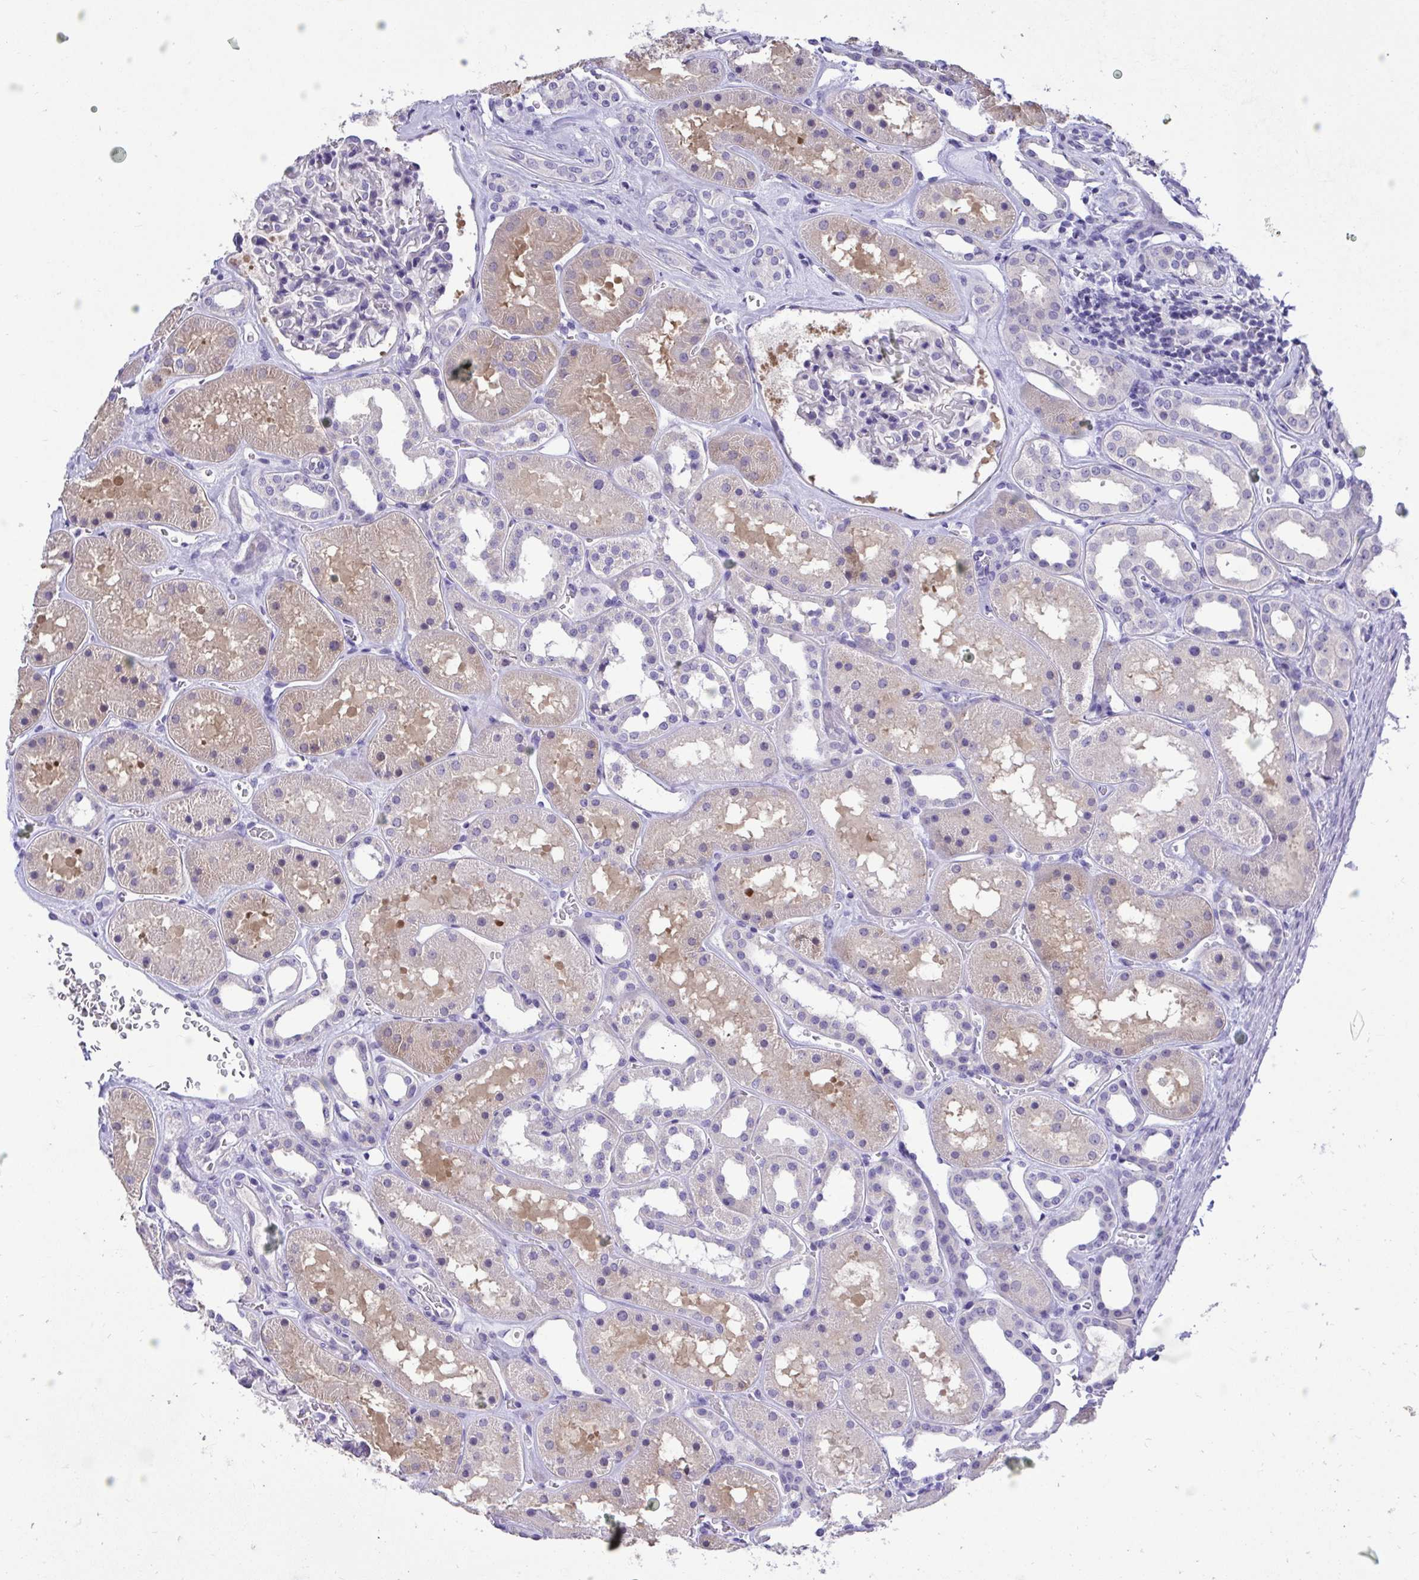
{"staining": {"intensity": "negative", "quantity": "none", "location": "none"}, "tissue": "kidney", "cell_type": "Cells in glomeruli", "image_type": "normal", "snomed": [{"axis": "morphology", "description": "Normal tissue, NOS"}, {"axis": "topography", "description": "Kidney"}], "caption": "Cells in glomeruli show no significant protein expression in benign kidney.", "gene": "TMCO5A", "patient": {"sex": "female", "age": 41}}